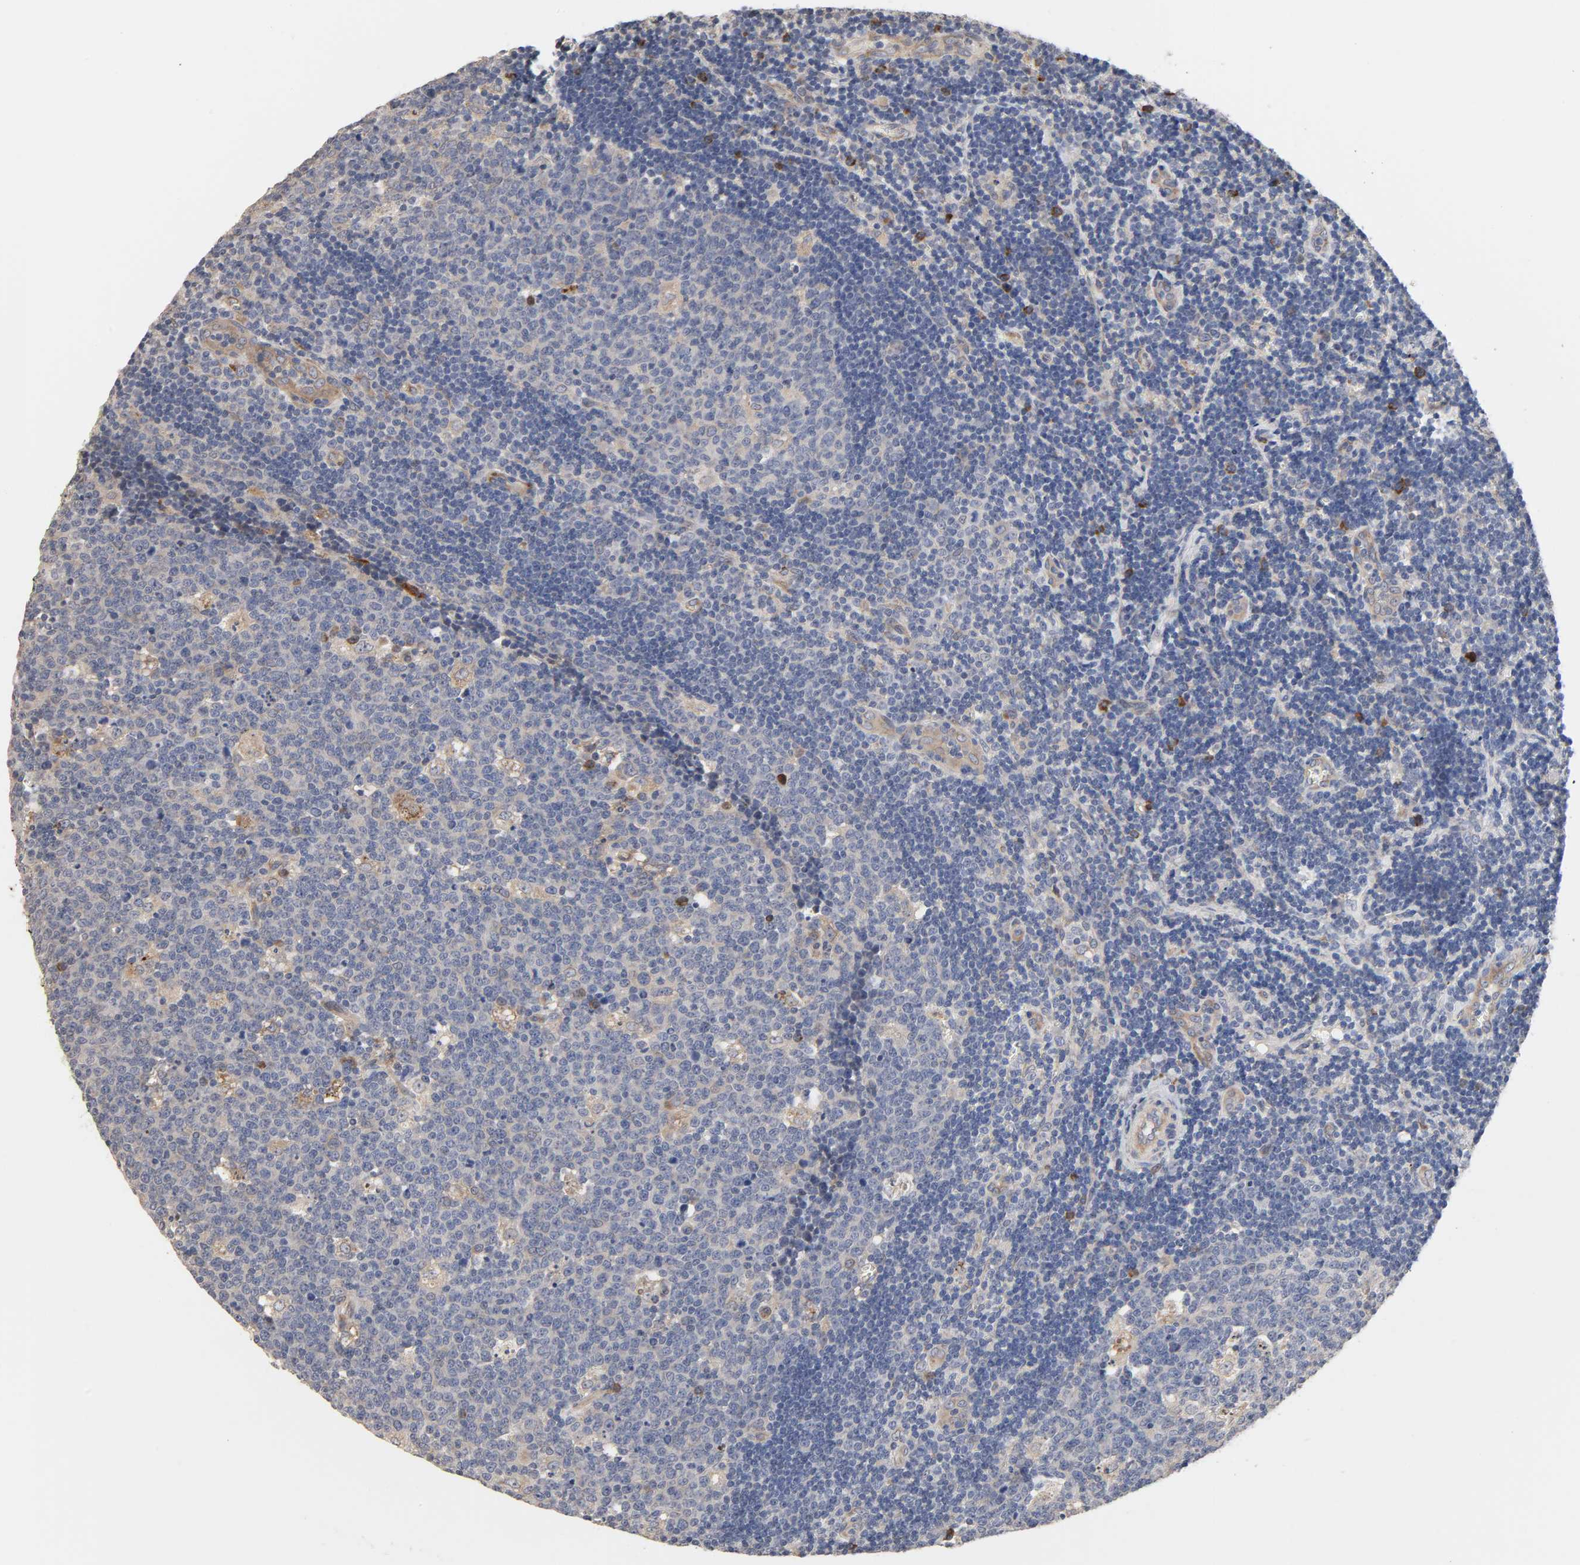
{"staining": {"intensity": "strong", "quantity": "<25%", "location": "cytoplasmic/membranous"}, "tissue": "lymph node", "cell_type": "Germinal center cells", "image_type": "normal", "snomed": [{"axis": "morphology", "description": "Normal tissue, NOS"}, {"axis": "topography", "description": "Lymph node"}, {"axis": "topography", "description": "Salivary gland"}], "caption": "An image showing strong cytoplasmic/membranous positivity in approximately <25% of germinal center cells in benign lymph node, as visualized by brown immunohistochemical staining.", "gene": "HDLBP", "patient": {"sex": "male", "age": 8}}